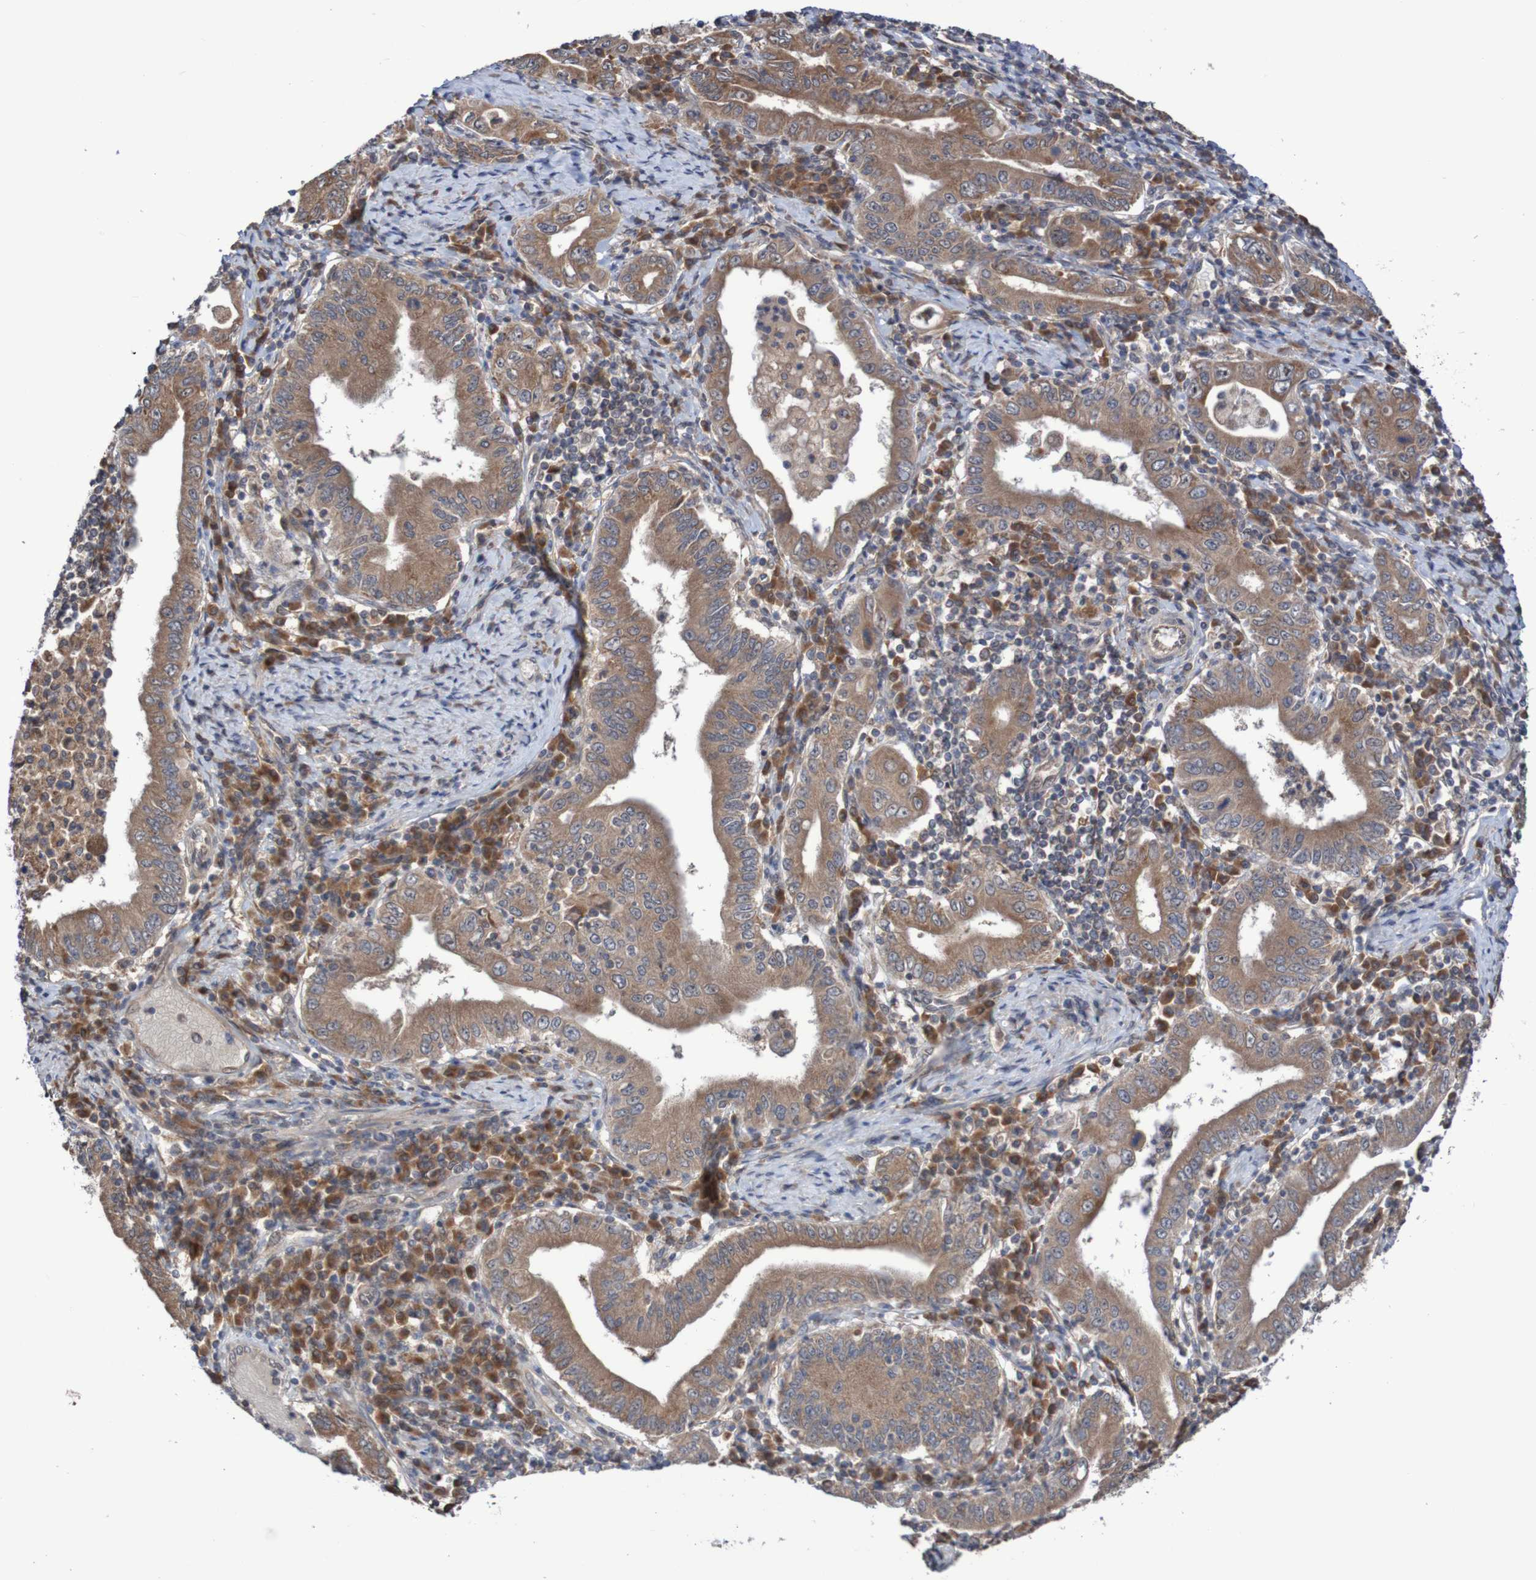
{"staining": {"intensity": "moderate", "quantity": ">75%", "location": "cytoplasmic/membranous"}, "tissue": "stomach cancer", "cell_type": "Tumor cells", "image_type": "cancer", "snomed": [{"axis": "morphology", "description": "Normal tissue, NOS"}, {"axis": "morphology", "description": "Adenocarcinoma, NOS"}, {"axis": "topography", "description": "Esophagus"}, {"axis": "topography", "description": "Stomach, upper"}, {"axis": "topography", "description": "Peripheral nerve tissue"}], "caption": "Tumor cells reveal moderate cytoplasmic/membranous expression in about >75% of cells in stomach cancer (adenocarcinoma).", "gene": "PHPT1", "patient": {"sex": "male", "age": 62}}